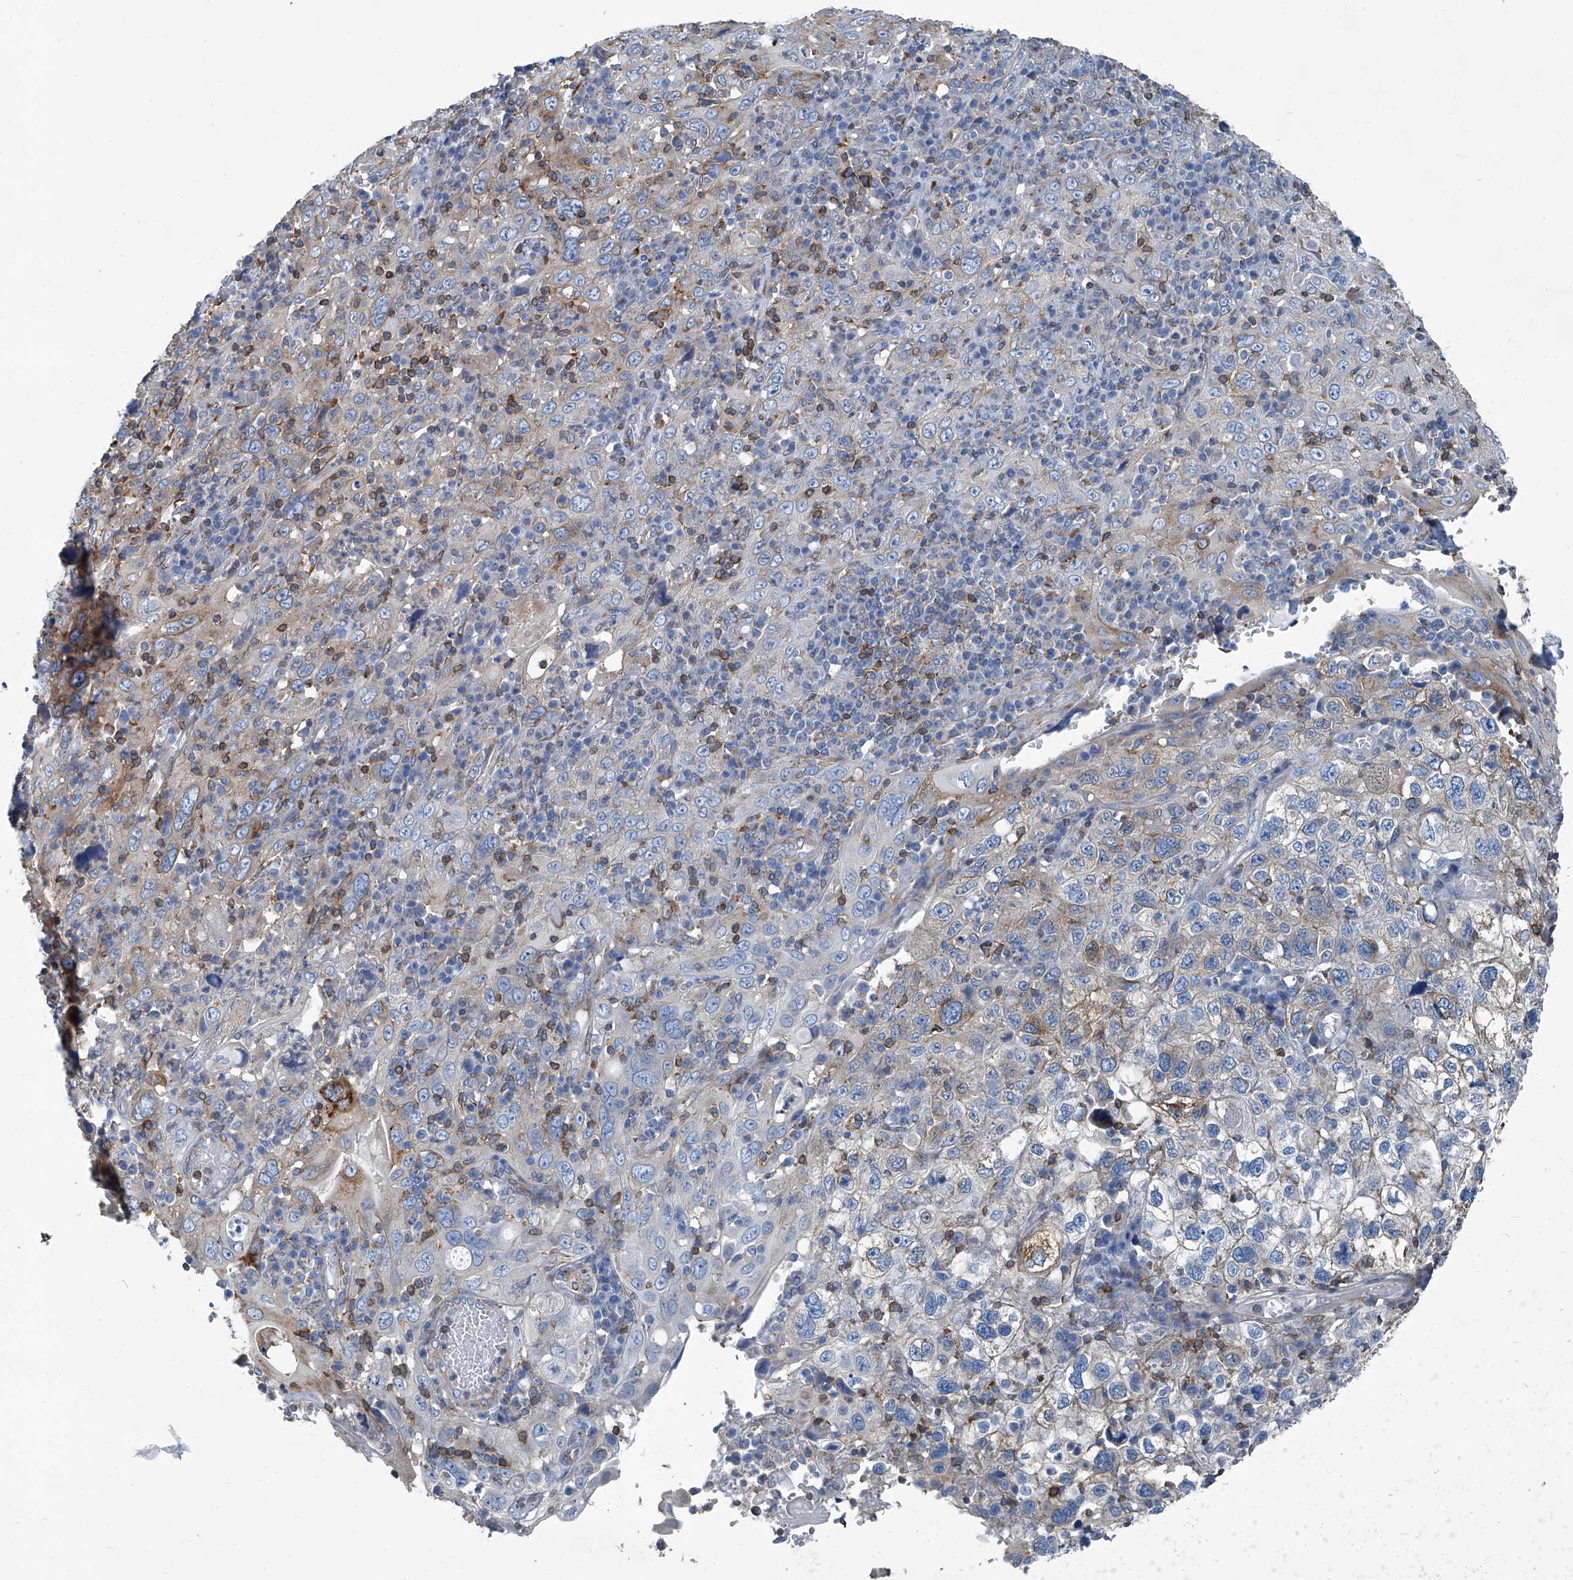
{"staining": {"intensity": "weak", "quantity": "<25%", "location": "cytoplasmic/membranous"}, "tissue": "cervical cancer", "cell_type": "Tumor cells", "image_type": "cancer", "snomed": [{"axis": "morphology", "description": "Squamous cell carcinoma, NOS"}, {"axis": "topography", "description": "Cervix"}], "caption": "Immunohistochemistry histopathology image of human cervical cancer (squamous cell carcinoma) stained for a protein (brown), which exhibits no expression in tumor cells. (Brightfield microscopy of DAB (3,3'-diaminobenzidine) immunohistochemistry (IHC) at high magnification).", "gene": "SEPTIN7", "patient": {"sex": "female", "age": 46}}